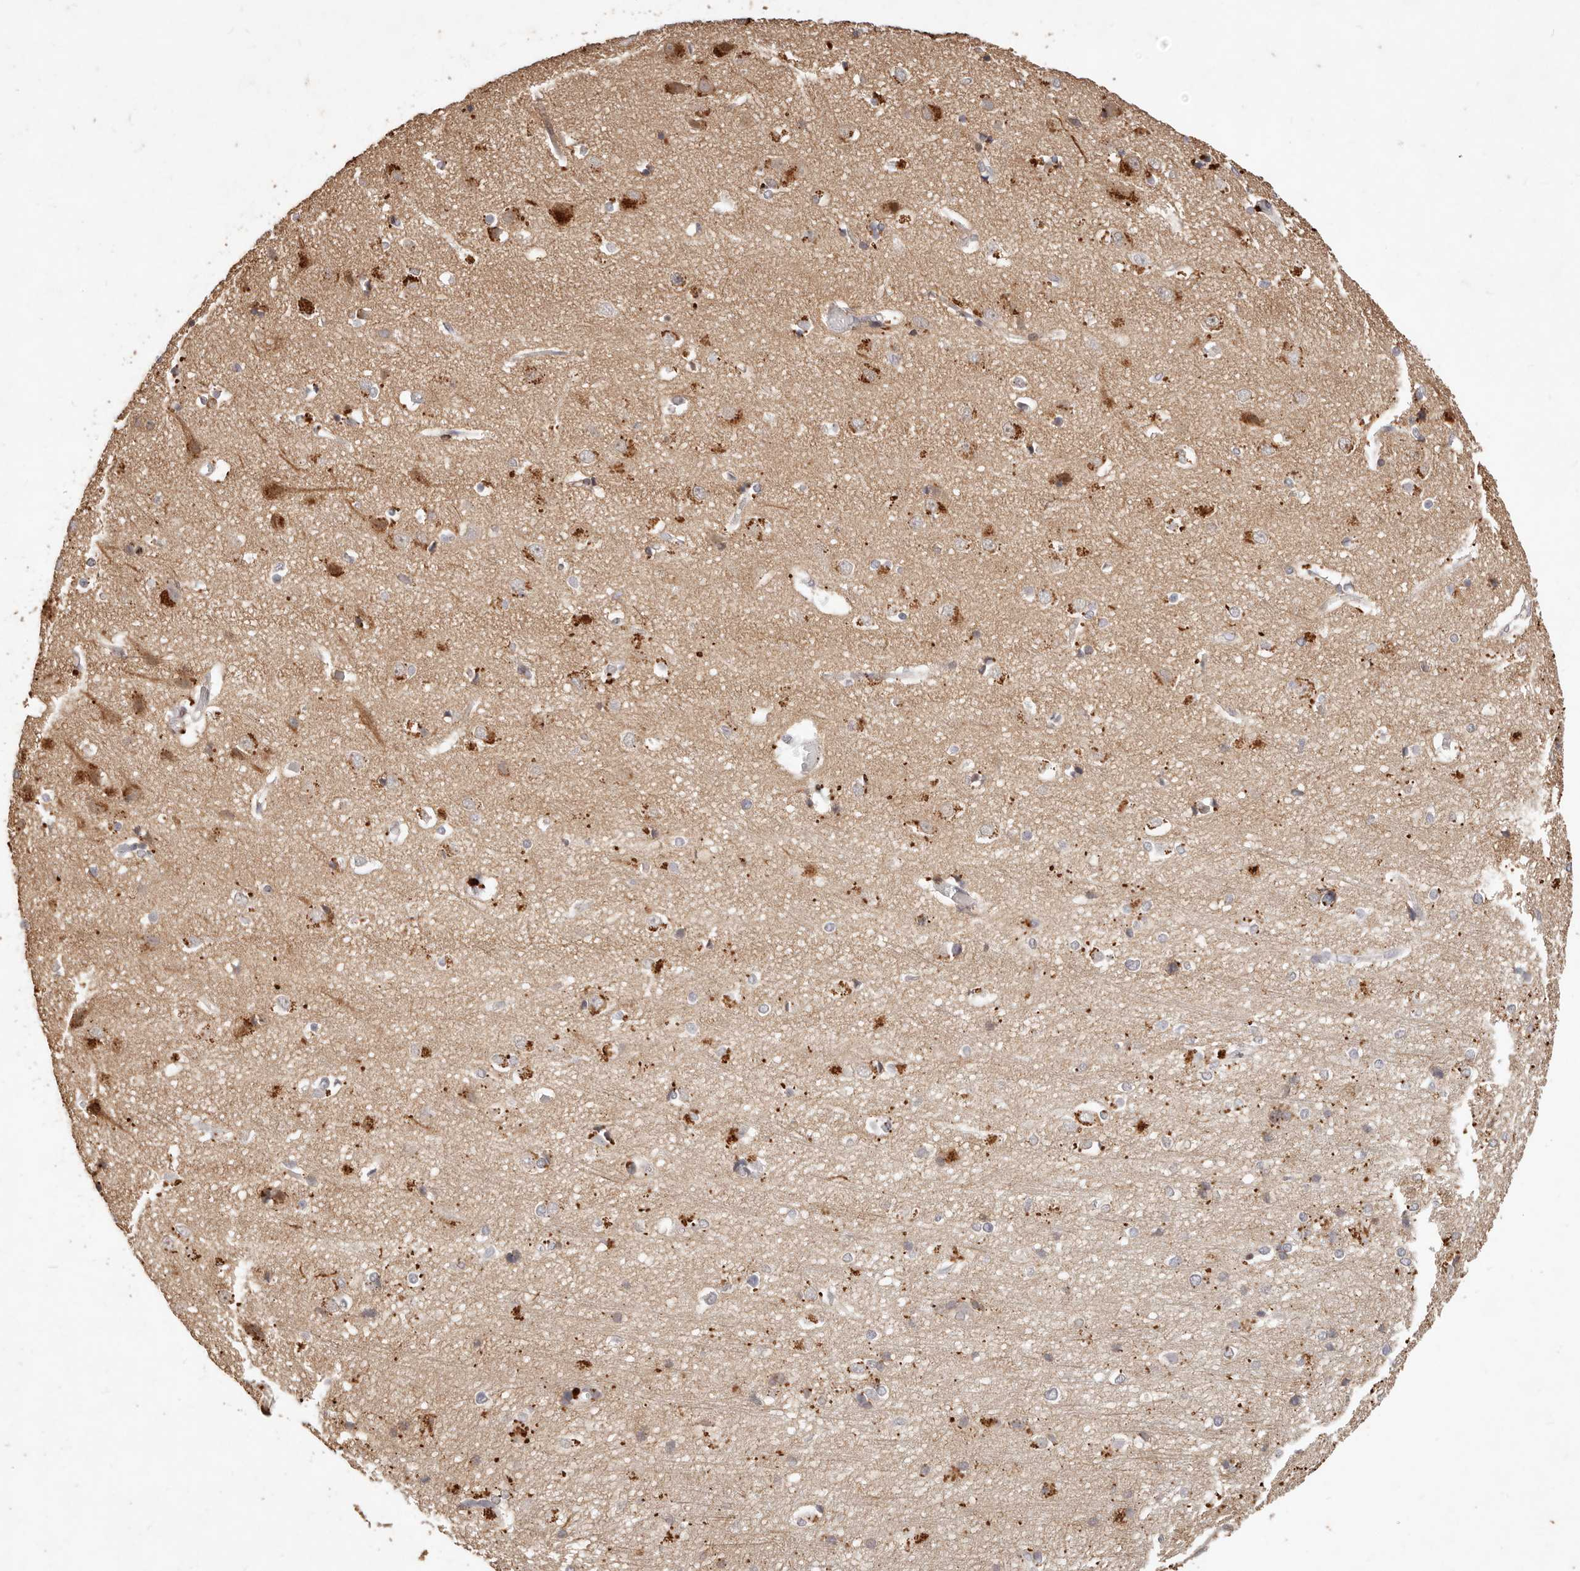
{"staining": {"intensity": "weak", "quantity": "25%-75%", "location": "cytoplasmic/membranous"}, "tissue": "cerebral cortex", "cell_type": "Endothelial cells", "image_type": "normal", "snomed": [{"axis": "morphology", "description": "Normal tissue, NOS"}, {"axis": "topography", "description": "Cerebral cortex"}], "caption": "DAB (3,3'-diaminobenzidine) immunohistochemical staining of benign human cerebral cortex reveals weak cytoplasmic/membranous protein expression in approximately 25%-75% of endothelial cells. (Stains: DAB in brown, nuclei in blue, Microscopy: brightfield microscopy at high magnification).", "gene": "KIF9", "patient": {"sex": "male", "age": 54}}